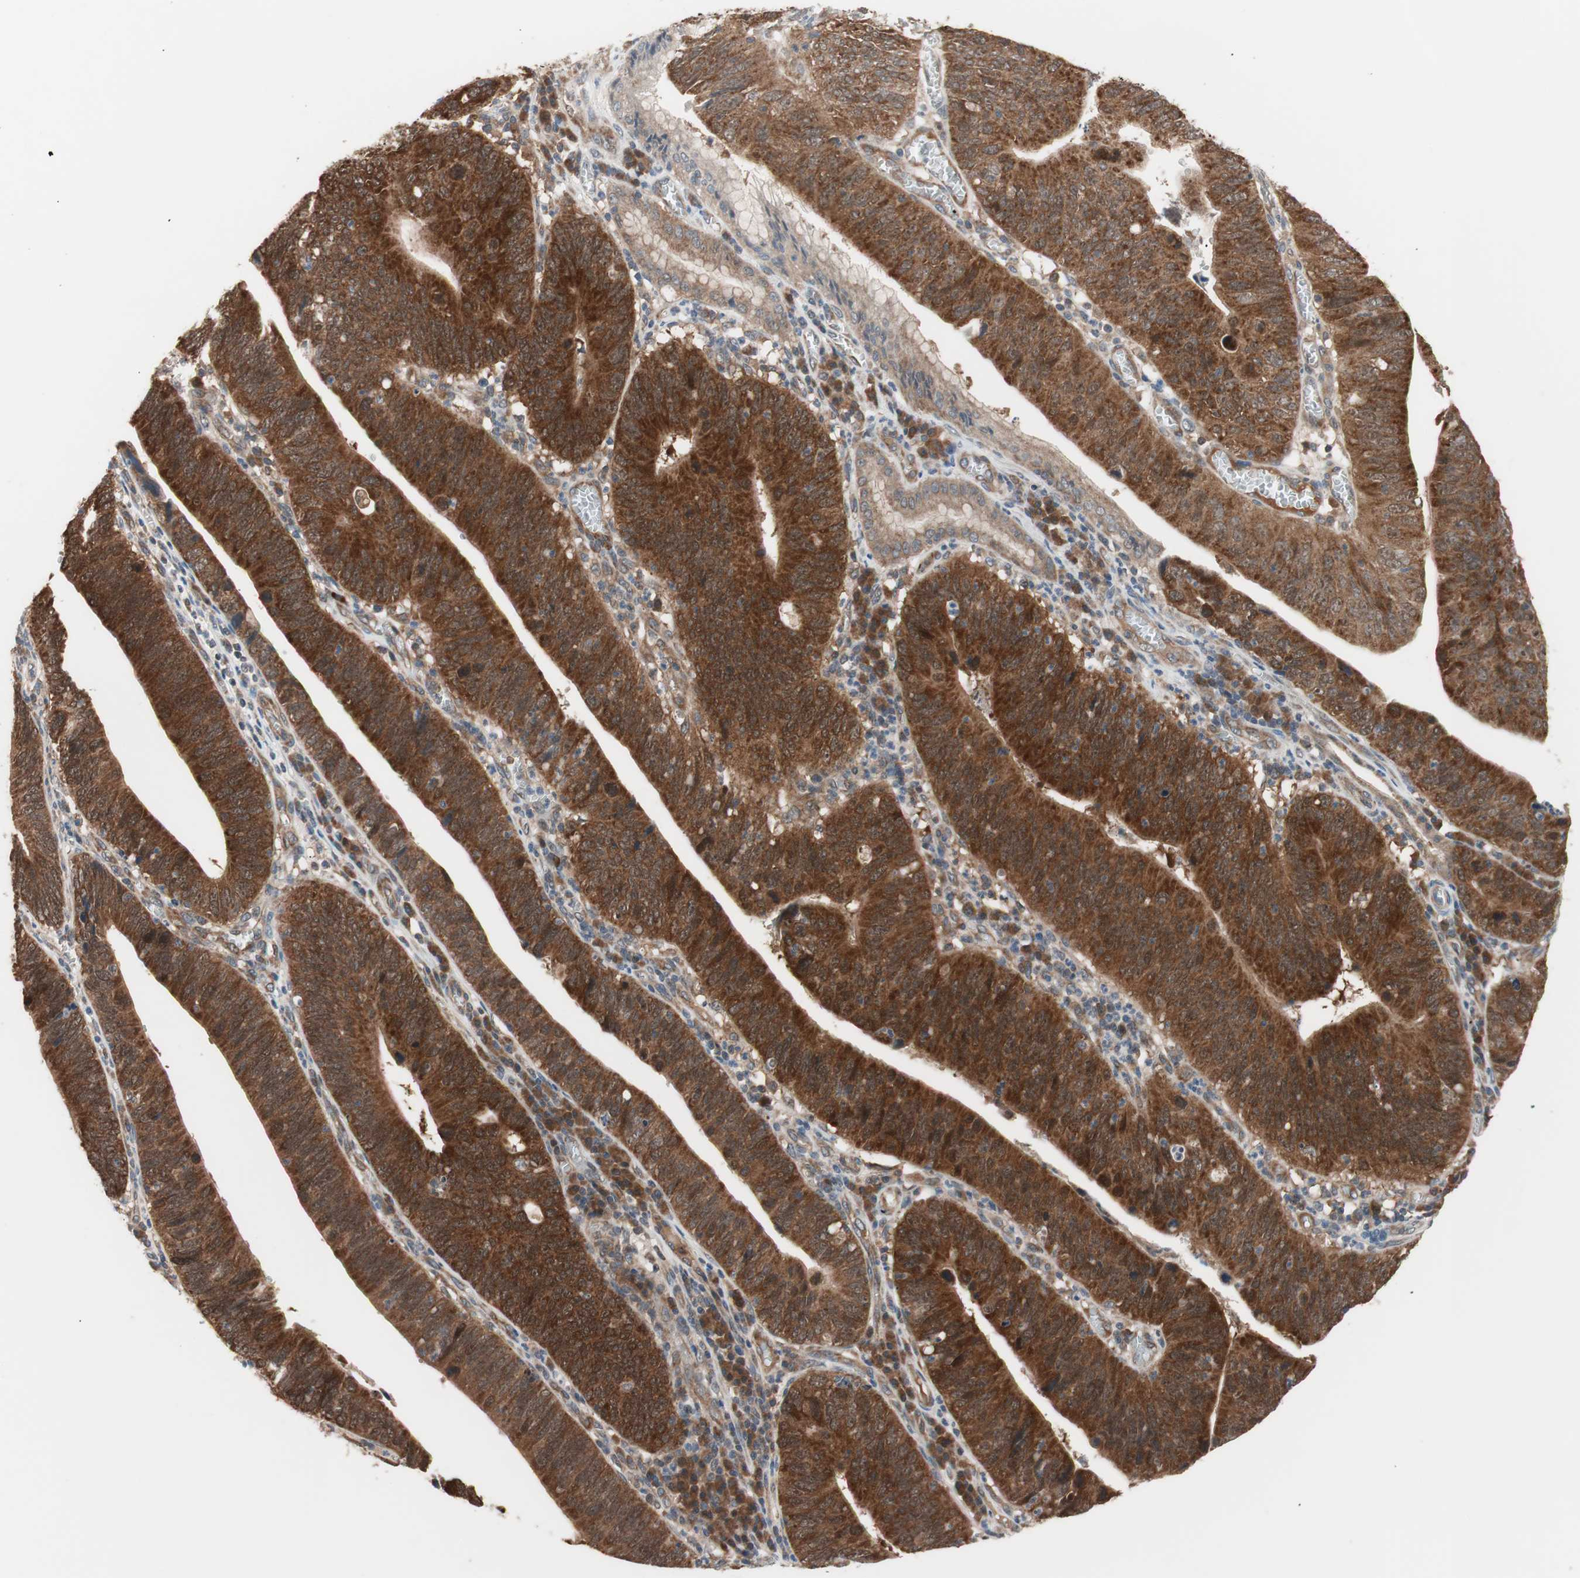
{"staining": {"intensity": "strong", "quantity": ">75%", "location": "cytoplasmic/membranous"}, "tissue": "stomach cancer", "cell_type": "Tumor cells", "image_type": "cancer", "snomed": [{"axis": "morphology", "description": "Adenocarcinoma, NOS"}, {"axis": "topography", "description": "Stomach"}], "caption": "A high amount of strong cytoplasmic/membranous positivity is identified in about >75% of tumor cells in stomach adenocarcinoma tissue.", "gene": "HMBS", "patient": {"sex": "male", "age": 59}}